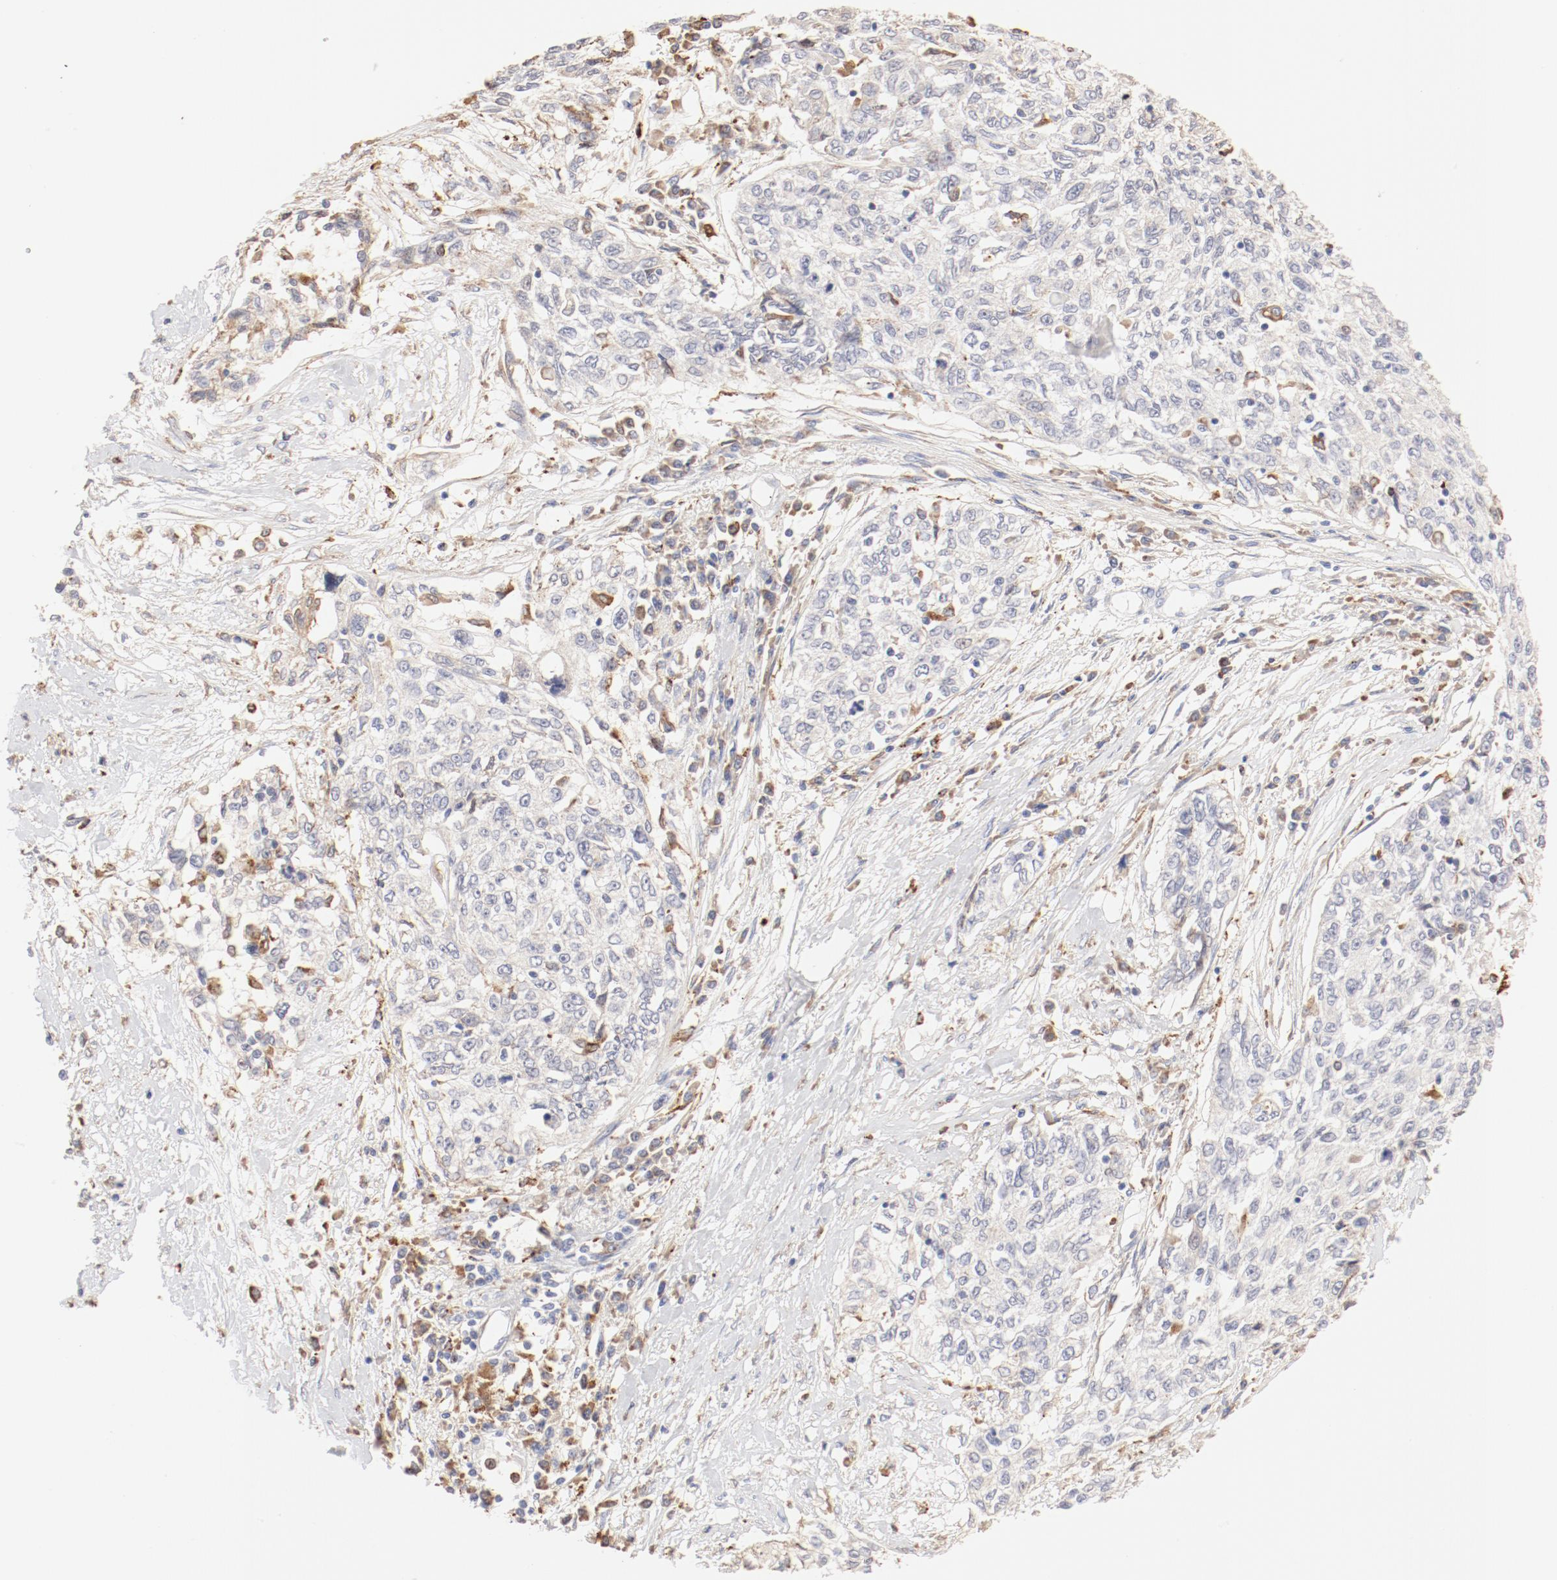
{"staining": {"intensity": "weak", "quantity": "25%-75%", "location": "cytoplasmic/membranous"}, "tissue": "cervical cancer", "cell_type": "Tumor cells", "image_type": "cancer", "snomed": [{"axis": "morphology", "description": "Squamous cell carcinoma, NOS"}, {"axis": "topography", "description": "Cervix"}], "caption": "Brown immunohistochemical staining in cervical cancer reveals weak cytoplasmic/membranous positivity in approximately 25%-75% of tumor cells.", "gene": "CTSH", "patient": {"sex": "female", "age": 57}}